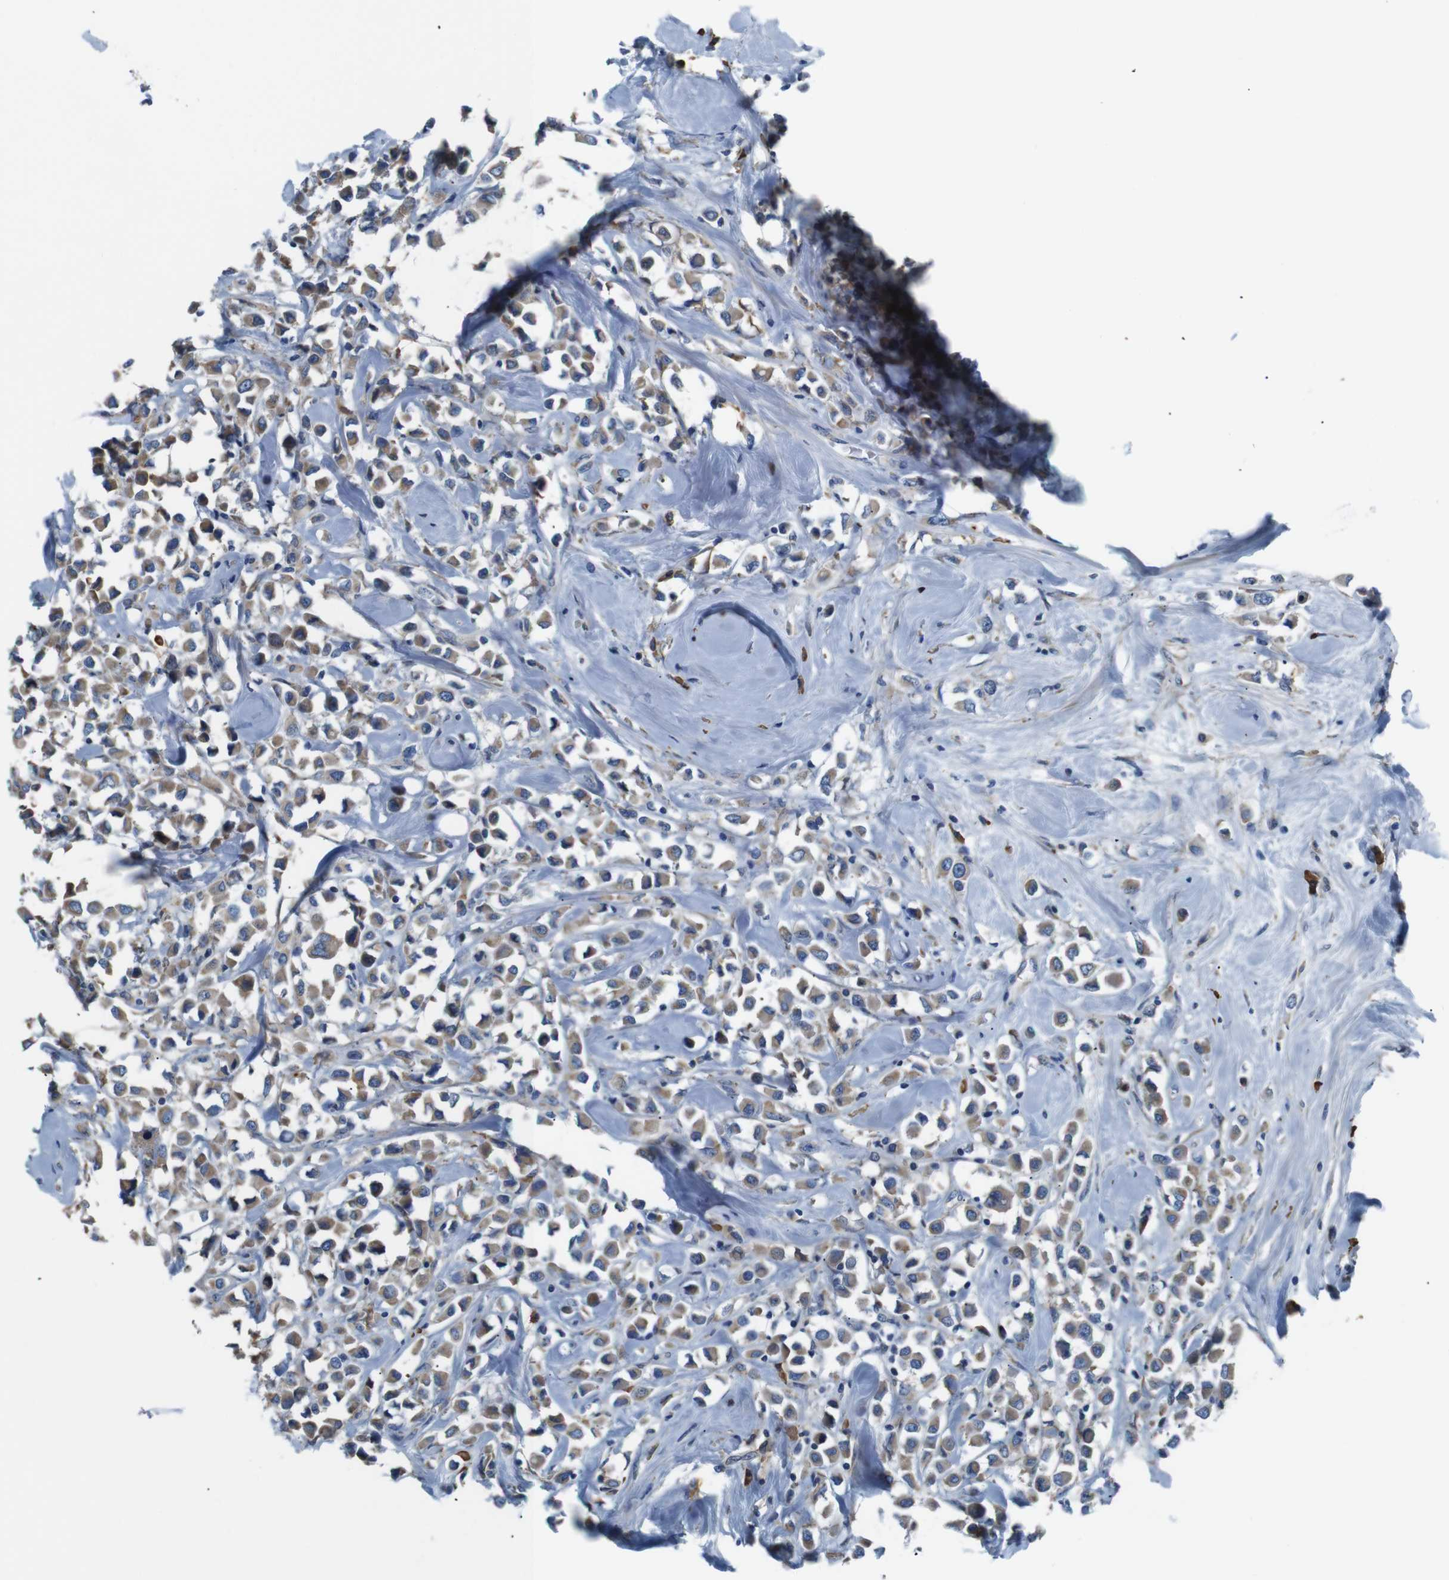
{"staining": {"intensity": "moderate", "quantity": ">75%", "location": "cytoplasmic/membranous"}, "tissue": "breast cancer", "cell_type": "Tumor cells", "image_type": "cancer", "snomed": [{"axis": "morphology", "description": "Duct carcinoma"}, {"axis": "topography", "description": "Breast"}], "caption": "A brown stain highlights moderate cytoplasmic/membranous expression of a protein in human breast cancer tumor cells. (Stains: DAB (3,3'-diaminobenzidine) in brown, nuclei in blue, Microscopy: brightfield microscopy at high magnification).", "gene": "SIGMAR1", "patient": {"sex": "female", "age": 61}}